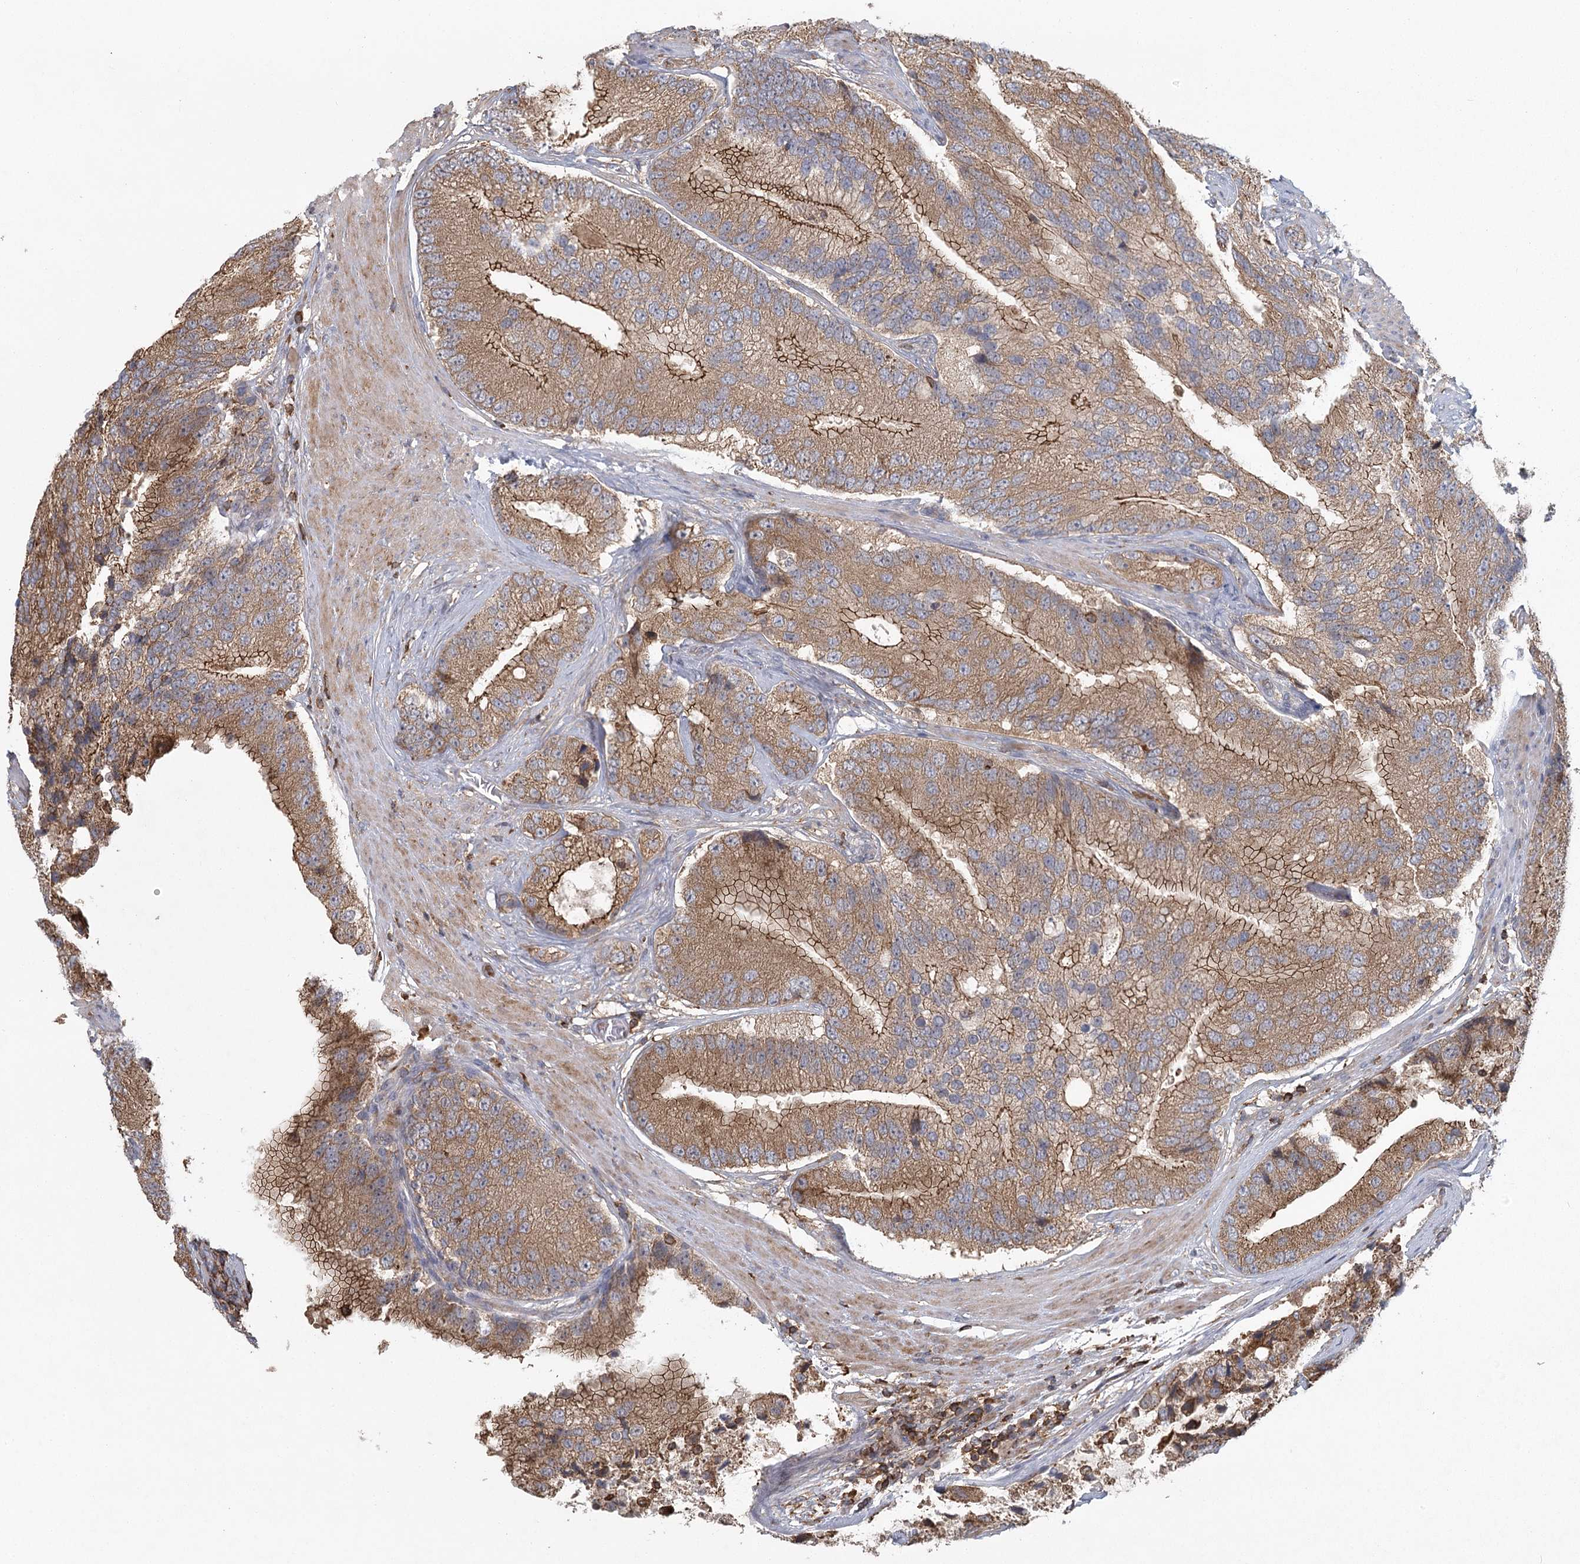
{"staining": {"intensity": "moderate", "quantity": ">75%", "location": "cytoplasmic/membranous"}, "tissue": "prostate cancer", "cell_type": "Tumor cells", "image_type": "cancer", "snomed": [{"axis": "morphology", "description": "Adenocarcinoma, High grade"}, {"axis": "topography", "description": "Prostate"}], "caption": "A micrograph of prostate cancer stained for a protein demonstrates moderate cytoplasmic/membranous brown staining in tumor cells. (Stains: DAB (3,3'-diaminobenzidine) in brown, nuclei in blue, Microscopy: brightfield microscopy at high magnification).", "gene": "PLEKHA7", "patient": {"sex": "male", "age": 70}}